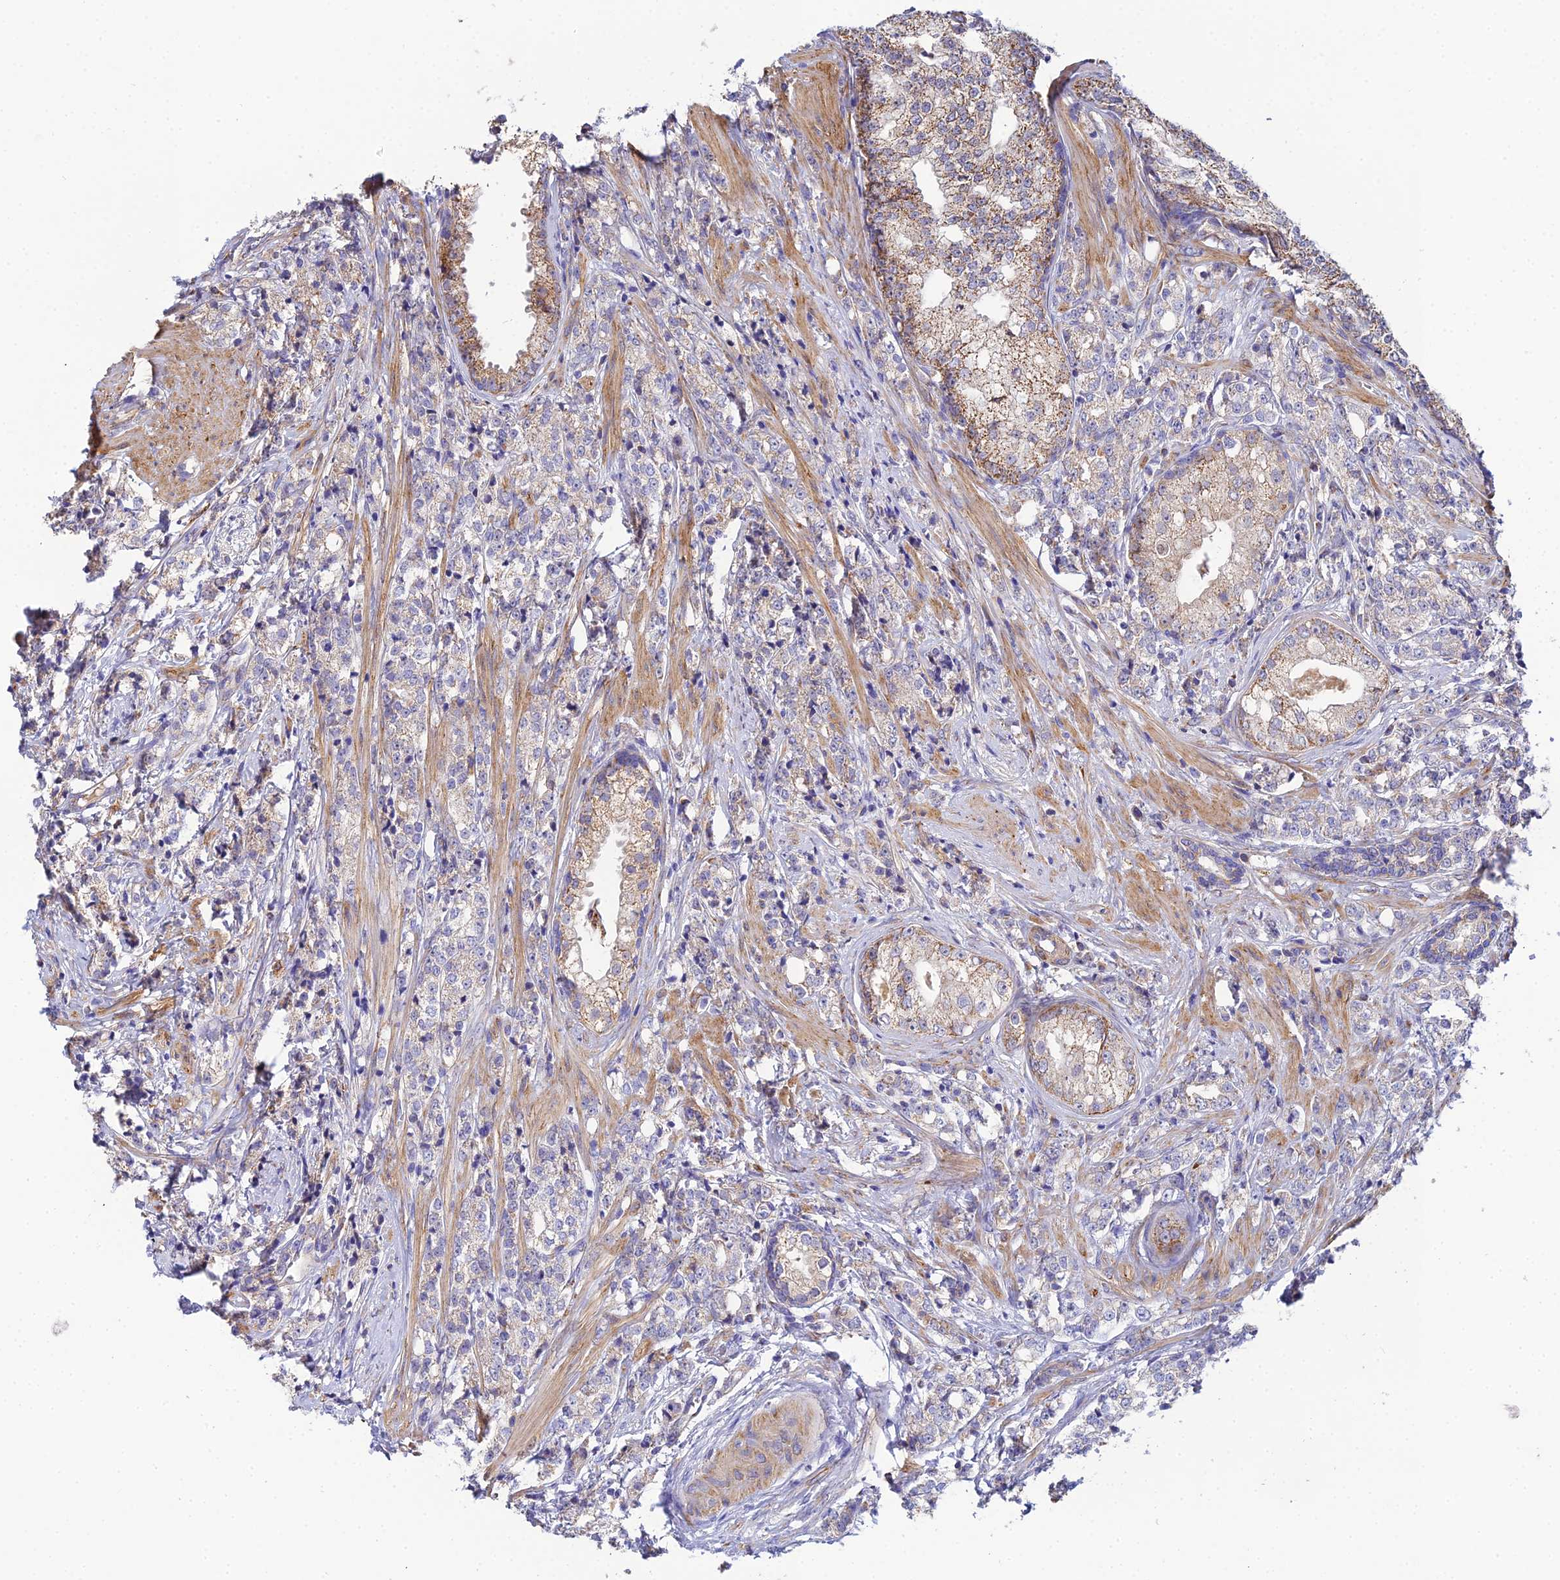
{"staining": {"intensity": "moderate", "quantity": "25%-75%", "location": "cytoplasmic/membranous"}, "tissue": "prostate cancer", "cell_type": "Tumor cells", "image_type": "cancer", "snomed": [{"axis": "morphology", "description": "Adenocarcinoma, High grade"}, {"axis": "topography", "description": "Prostate"}], "caption": "Moderate cytoplasmic/membranous protein staining is appreciated in about 25%-75% of tumor cells in adenocarcinoma (high-grade) (prostate).", "gene": "ACOT2", "patient": {"sex": "male", "age": 69}}